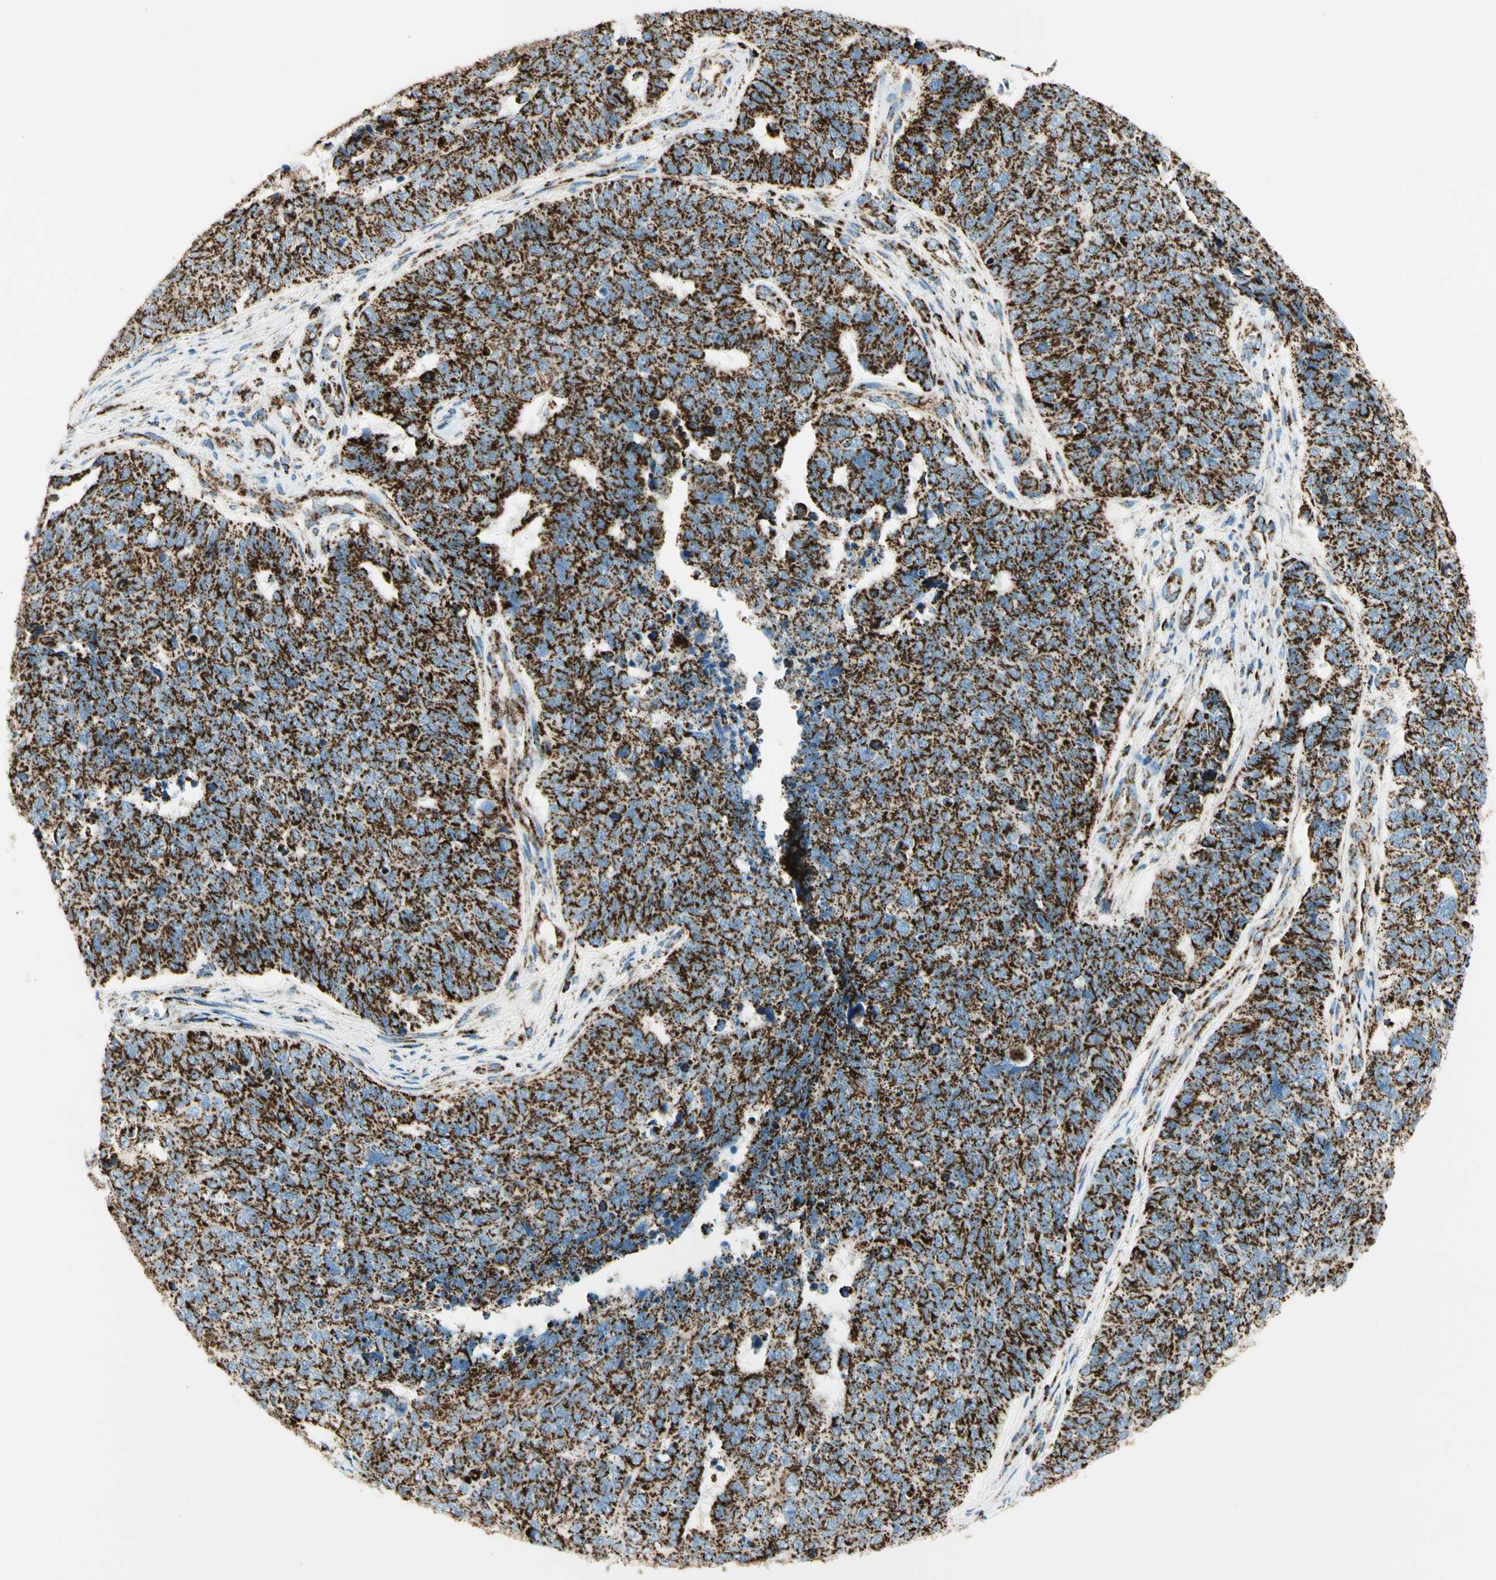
{"staining": {"intensity": "strong", "quantity": ">75%", "location": "cytoplasmic/membranous"}, "tissue": "cervical cancer", "cell_type": "Tumor cells", "image_type": "cancer", "snomed": [{"axis": "morphology", "description": "Squamous cell carcinoma, NOS"}, {"axis": "topography", "description": "Cervix"}], "caption": "Brown immunohistochemical staining in human squamous cell carcinoma (cervical) exhibits strong cytoplasmic/membranous positivity in about >75% of tumor cells. Using DAB (3,3'-diaminobenzidine) (brown) and hematoxylin (blue) stains, captured at high magnification using brightfield microscopy.", "gene": "ME2", "patient": {"sex": "female", "age": 63}}